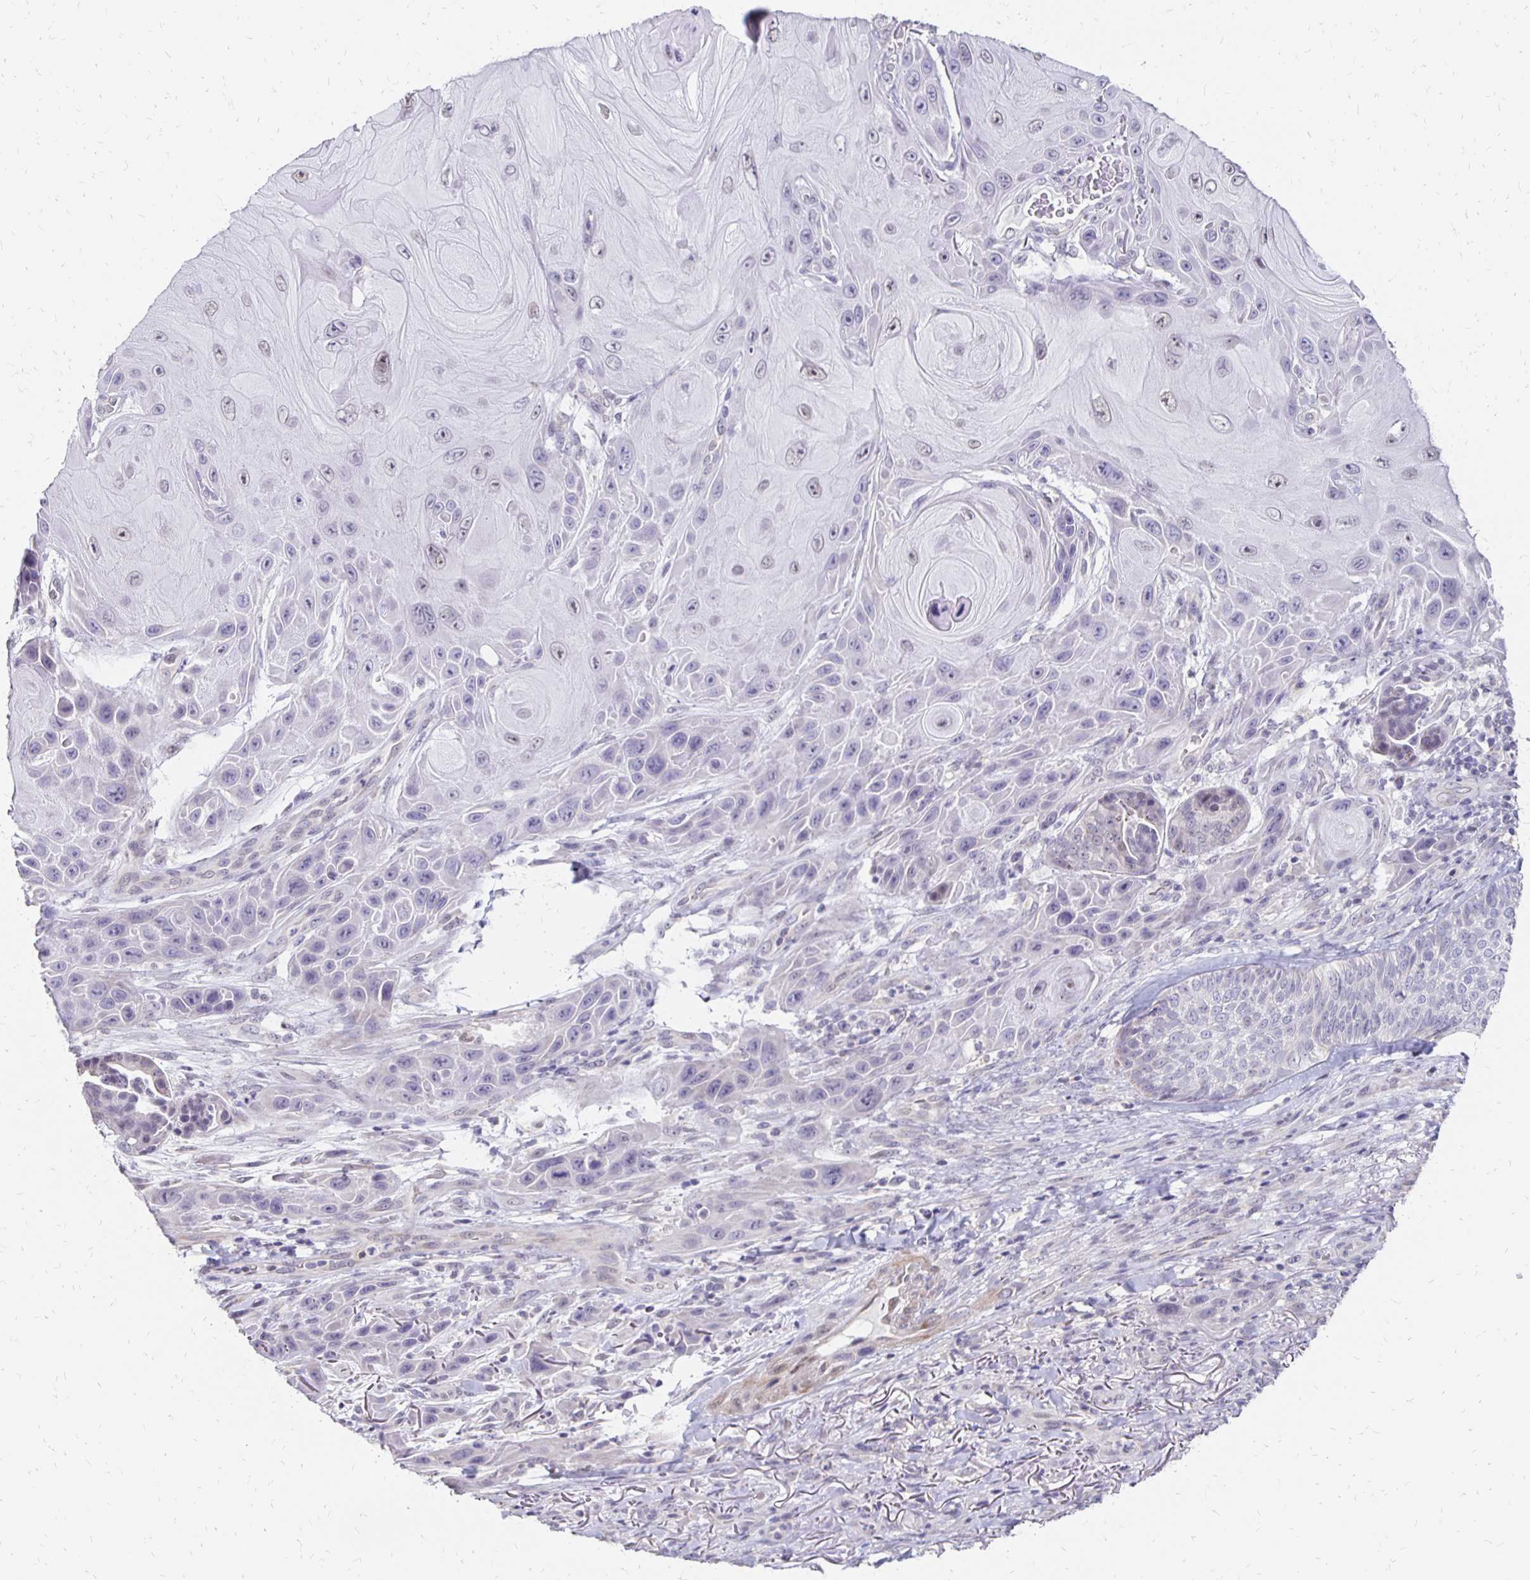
{"staining": {"intensity": "negative", "quantity": "none", "location": "none"}, "tissue": "skin cancer", "cell_type": "Tumor cells", "image_type": "cancer", "snomed": [{"axis": "morphology", "description": "Squamous cell carcinoma, NOS"}, {"axis": "topography", "description": "Skin"}], "caption": "Protein analysis of squamous cell carcinoma (skin) exhibits no significant staining in tumor cells.", "gene": "ATOSB", "patient": {"sex": "female", "age": 94}}